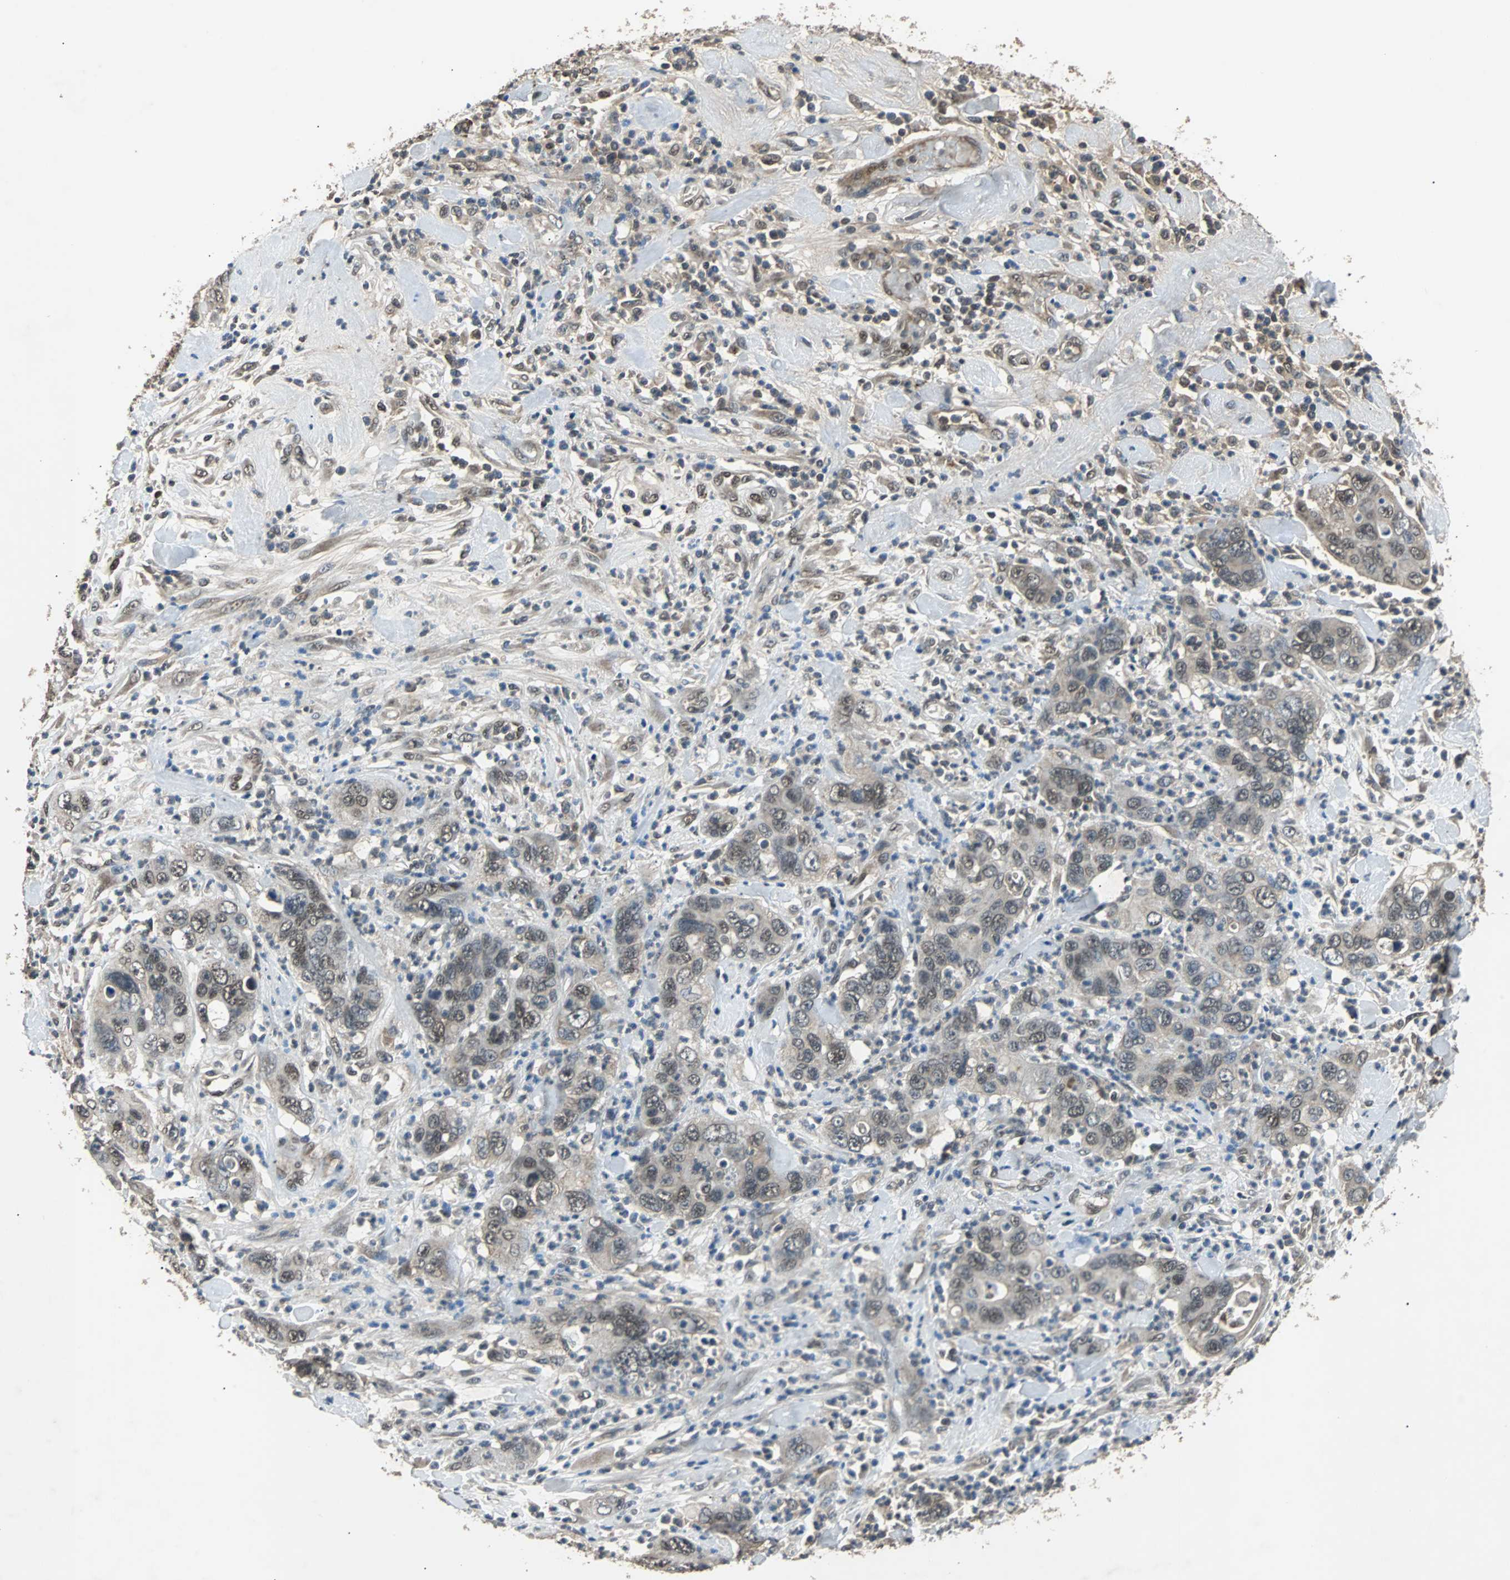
{"staining": {"intensity": "weak", "quantity": "25%-75%", "location": "nuclear"}, "tissue": "pancreatic cancer", "cell_type": "Tumor cells", "image_type": "cancer", "snomed": [{"axis": "morphology", "description": "Adenocarcinoma, NOS"}, {"axis": "topography", "description": "Pancreas"}], "caption": "Protein staining of pancreatic cancer (adenocarcinoma) tissue demonstrates weak nuclear staining in approximately 25%-75% of tumor cells.", "gene": "PHC1", "patient": {"sex": "female", "age": 71}}